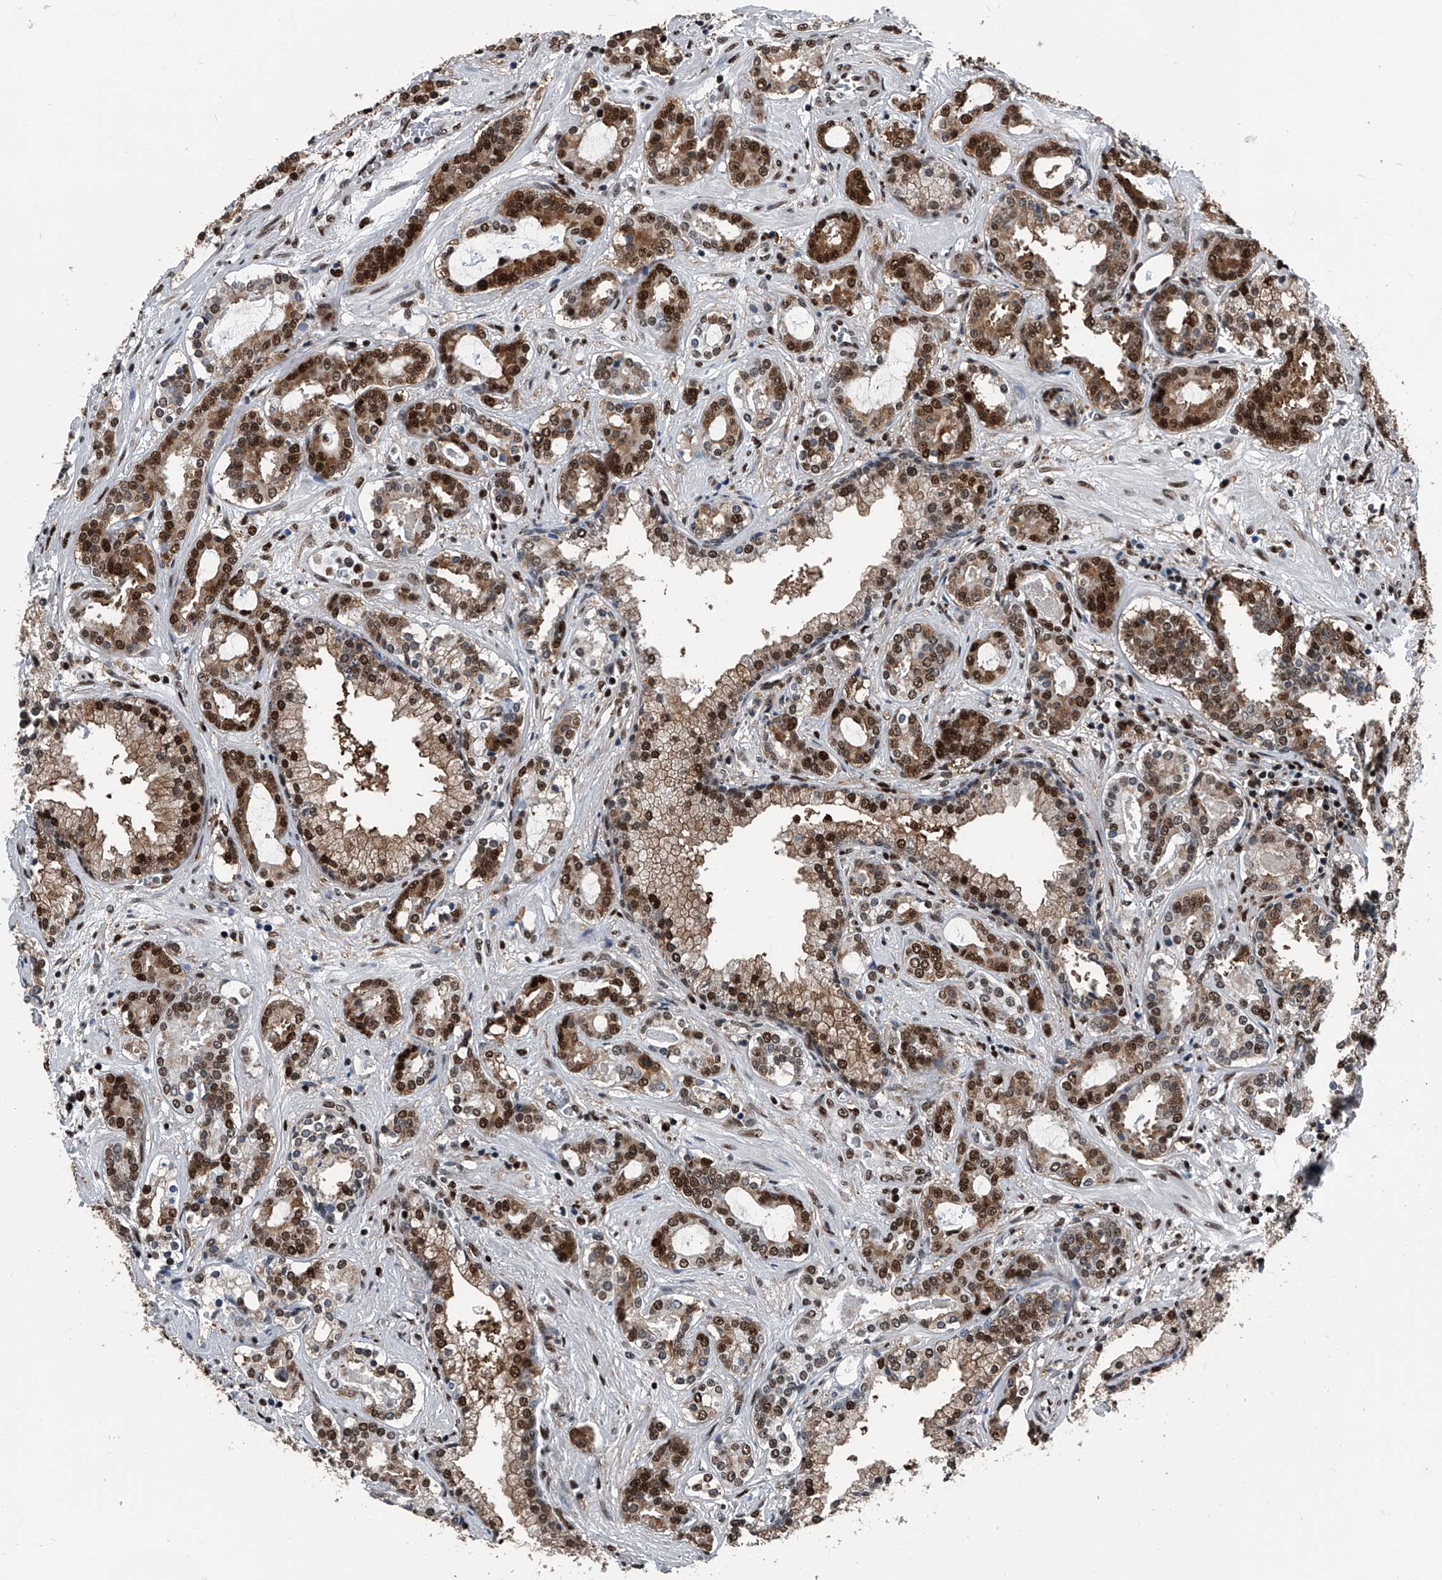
{"staining": {"intensity": "strong", "quantity": ">75%", "location": "cytoplasmic/membranous,nuclear"}, "tissue": "prostate cancer", "cell_type": "Tumor cells", "image_type": "cancer", "snomed": [{"axis": "morphology", "description": "Adenocarcinoma, High grade"}, {"axis": "topography", "description": "Prostate"}], "caption": "The photomicrograph shows a brown stain indicating the presence of a protein in the cytoplasmic/membranous and nuclear of tumor cells in prostate cancer (adenocarcinoma (high-grade)). The protein is stained brown, and the nuclei are stained in blue (DAB (3,3'-diaminobenzidine) IHC with brightfield microscopy, high magnification).", "gene": "FKBP5", "patient": {"sex": "male", "age": 58}}